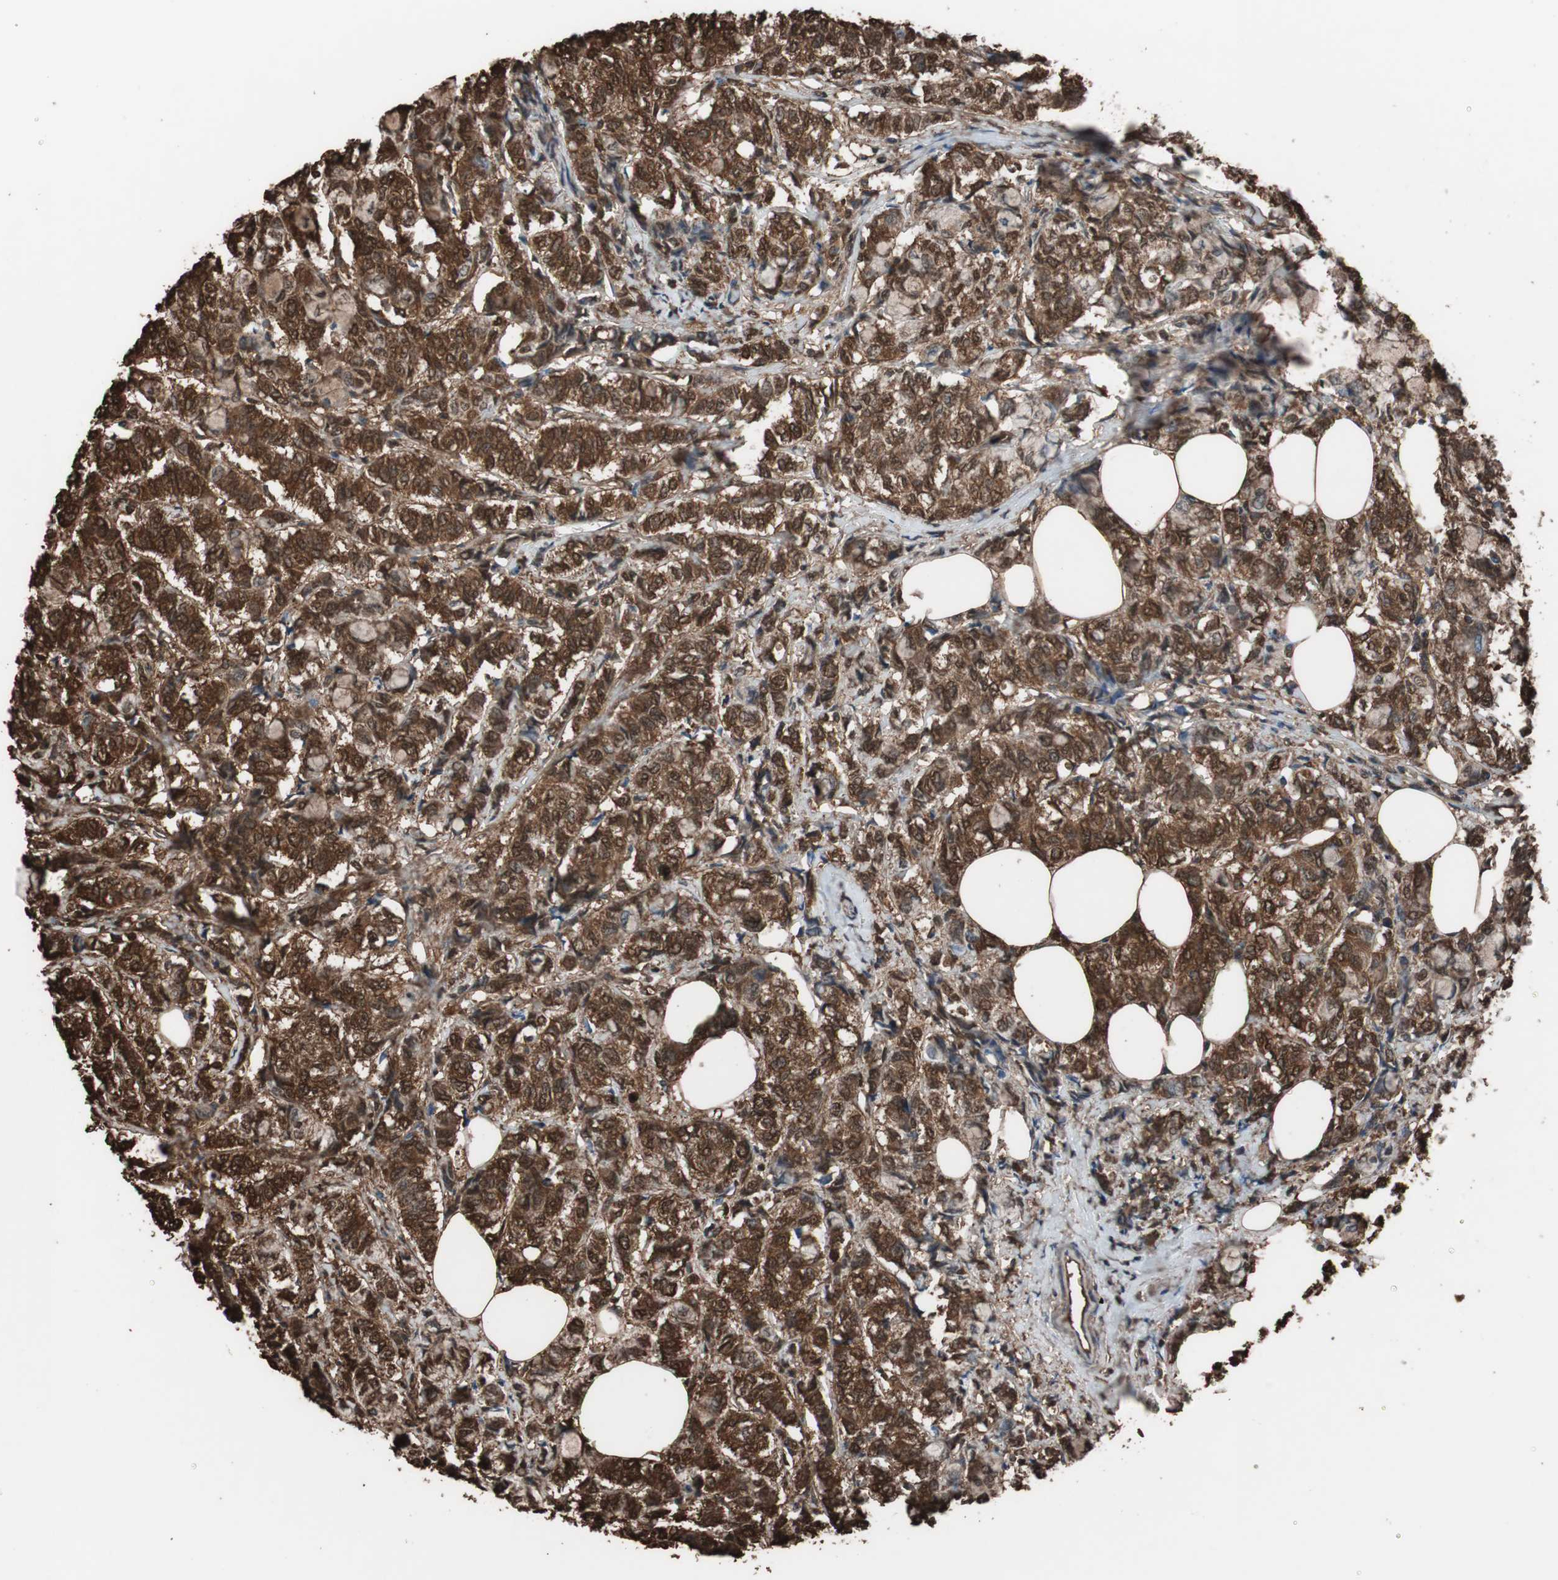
{"staining": {"intensity": "strong", "quantity": ">75%", "location": "cytoplasmic/membranous,nuclear"}, "tissue": "breast cancer", "cell_type": "Tumor cells", "image_type": "cancer", "snomed": [{"axis": "morphology", "description": "Lobular carcinoma"}, {"axis": "topography", "description": "Breast"}], "caption": "Protein analysis of breast cancer tissue exhibits strong cytoplasmic/membranous and nuclear positivity in about >75% of tumor cells.", "gene": "CALM2", "patient": {"sex": "female", "age": 60}}